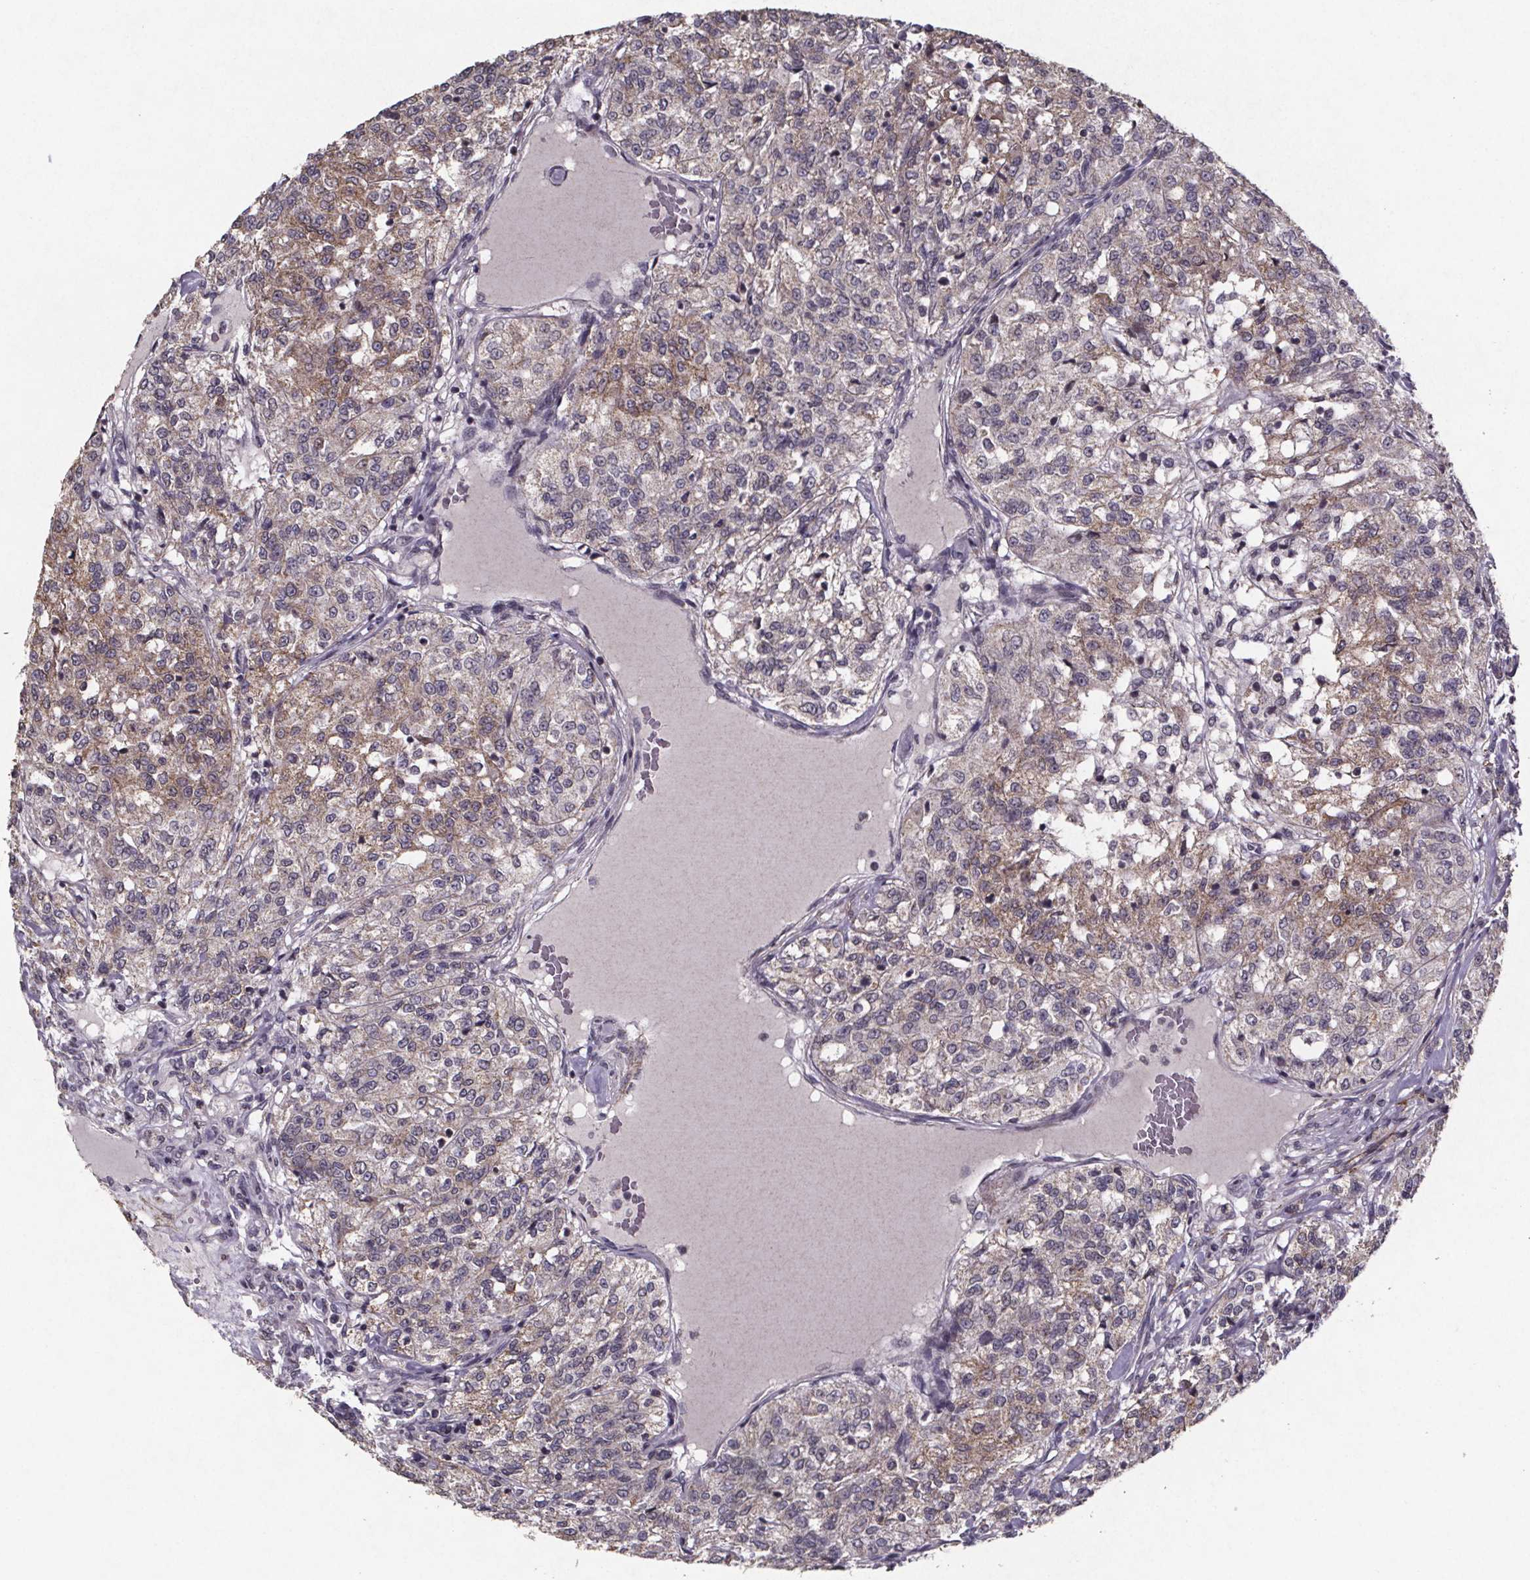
{"staining": {"intensity": "weak", "quantity": "<25%", "location": "cytoplasmic/membranous"}, "tissue": "renal cancer", "cell_type": "Tumor cells", "image_type": "cancer", "snomed": [{"axis": "morphology", "description": "Adenocarcinoma, NOS"}, {"axis": "topography", "description": "Kidney"}], "caption": "High power microscopy micrograph of an immunohistochemistry histopathology image of renal cancer, revealing no significant staining in tumor cells.", "gene": "PALLD", "patient": {"sex": "female", "age": 63}}